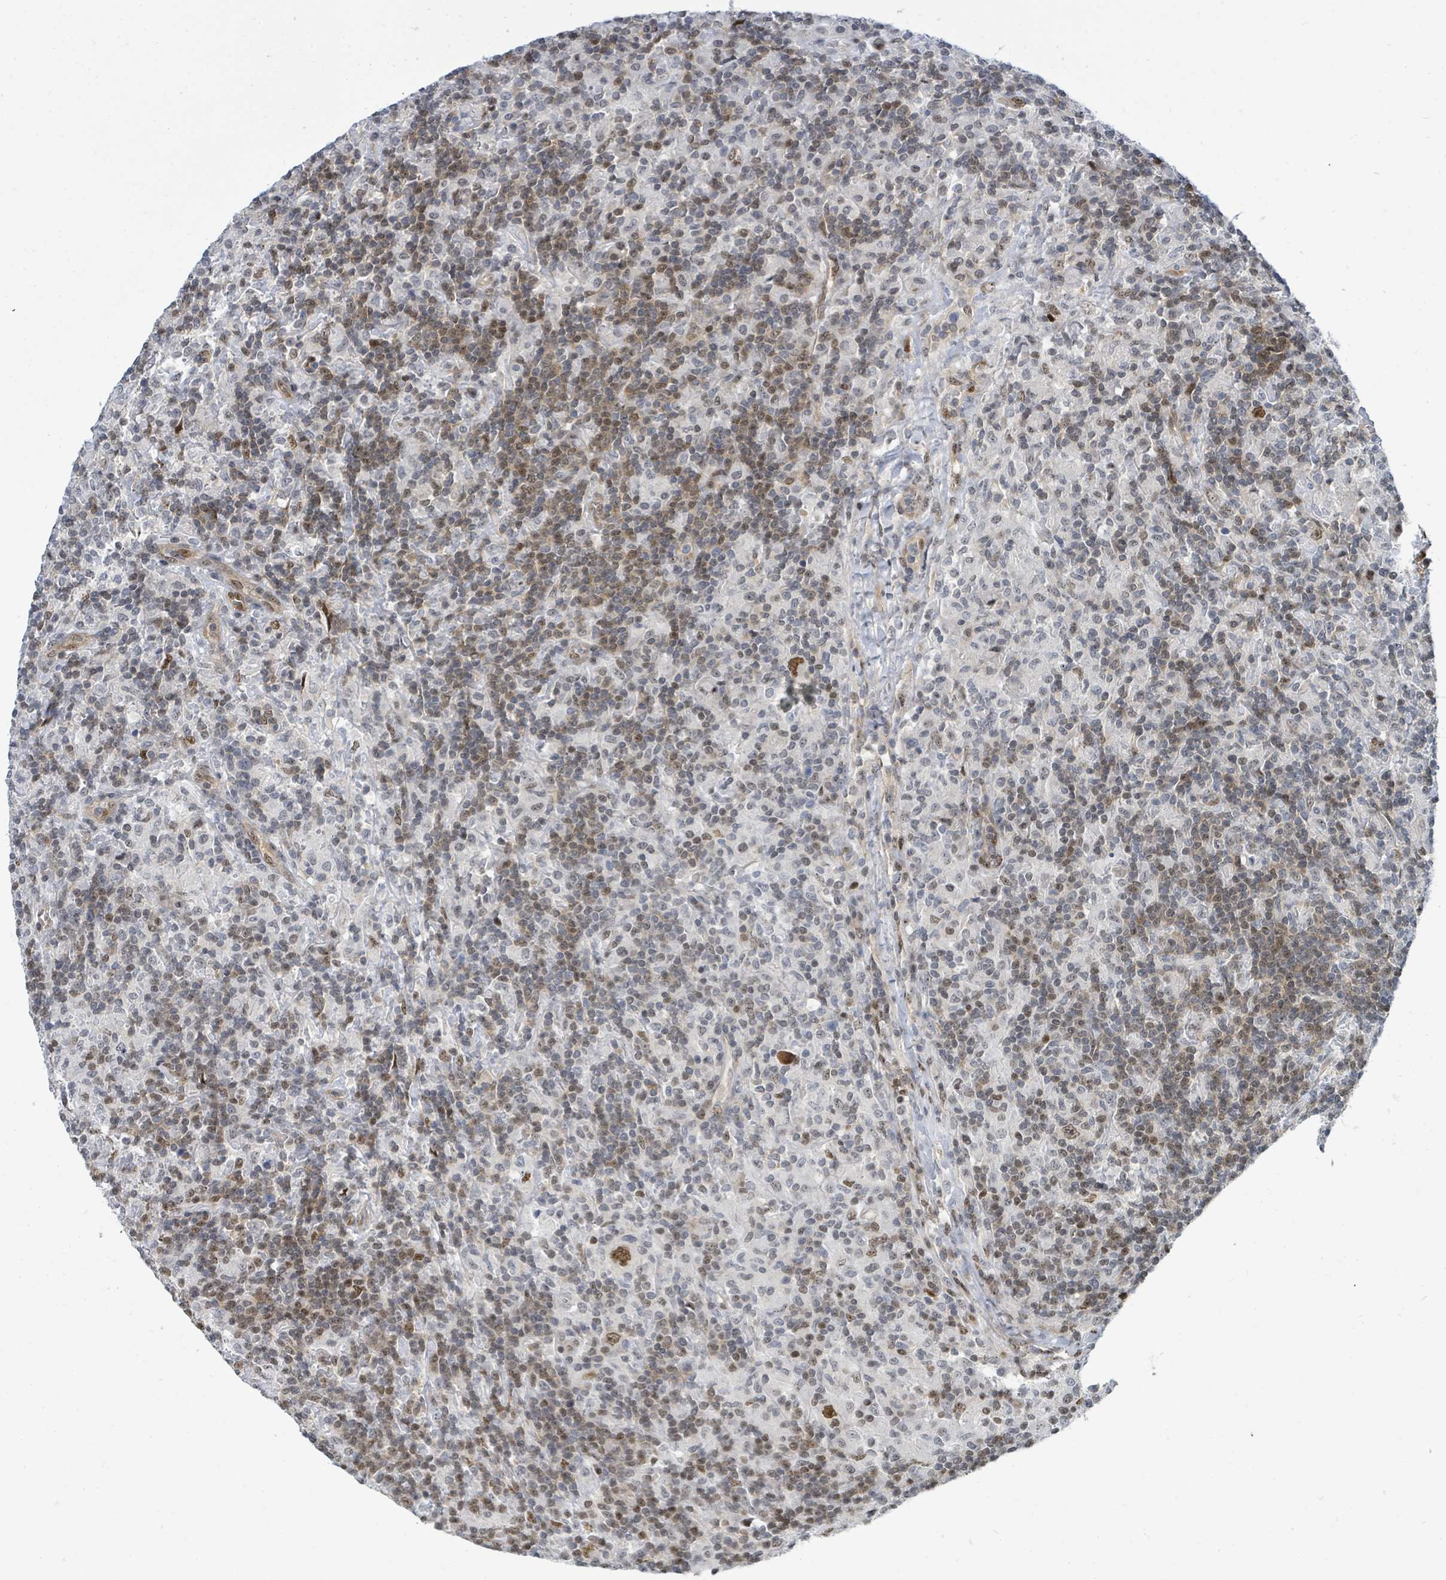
{"staining": {"intensity": "moderate", "quantity": ">75%", "location": "nuclear"}, "tissue": "lymphoma", "cell_type": "Tumor cells", "image_type": "cancer", "snomed": [{"axis": "morphology", "description": "Hodgkin's disease, NOS"}, {"axis": "topography", "description": "Lymph node"}], "caption": "Hodgkin's disease was stained to show a protein in brown. There is medium levels of moderate nuclear staining in approximately >75% of tumor cells.", "gene": "SUMO4", "patient": {"sex": "male", "age": 70}}